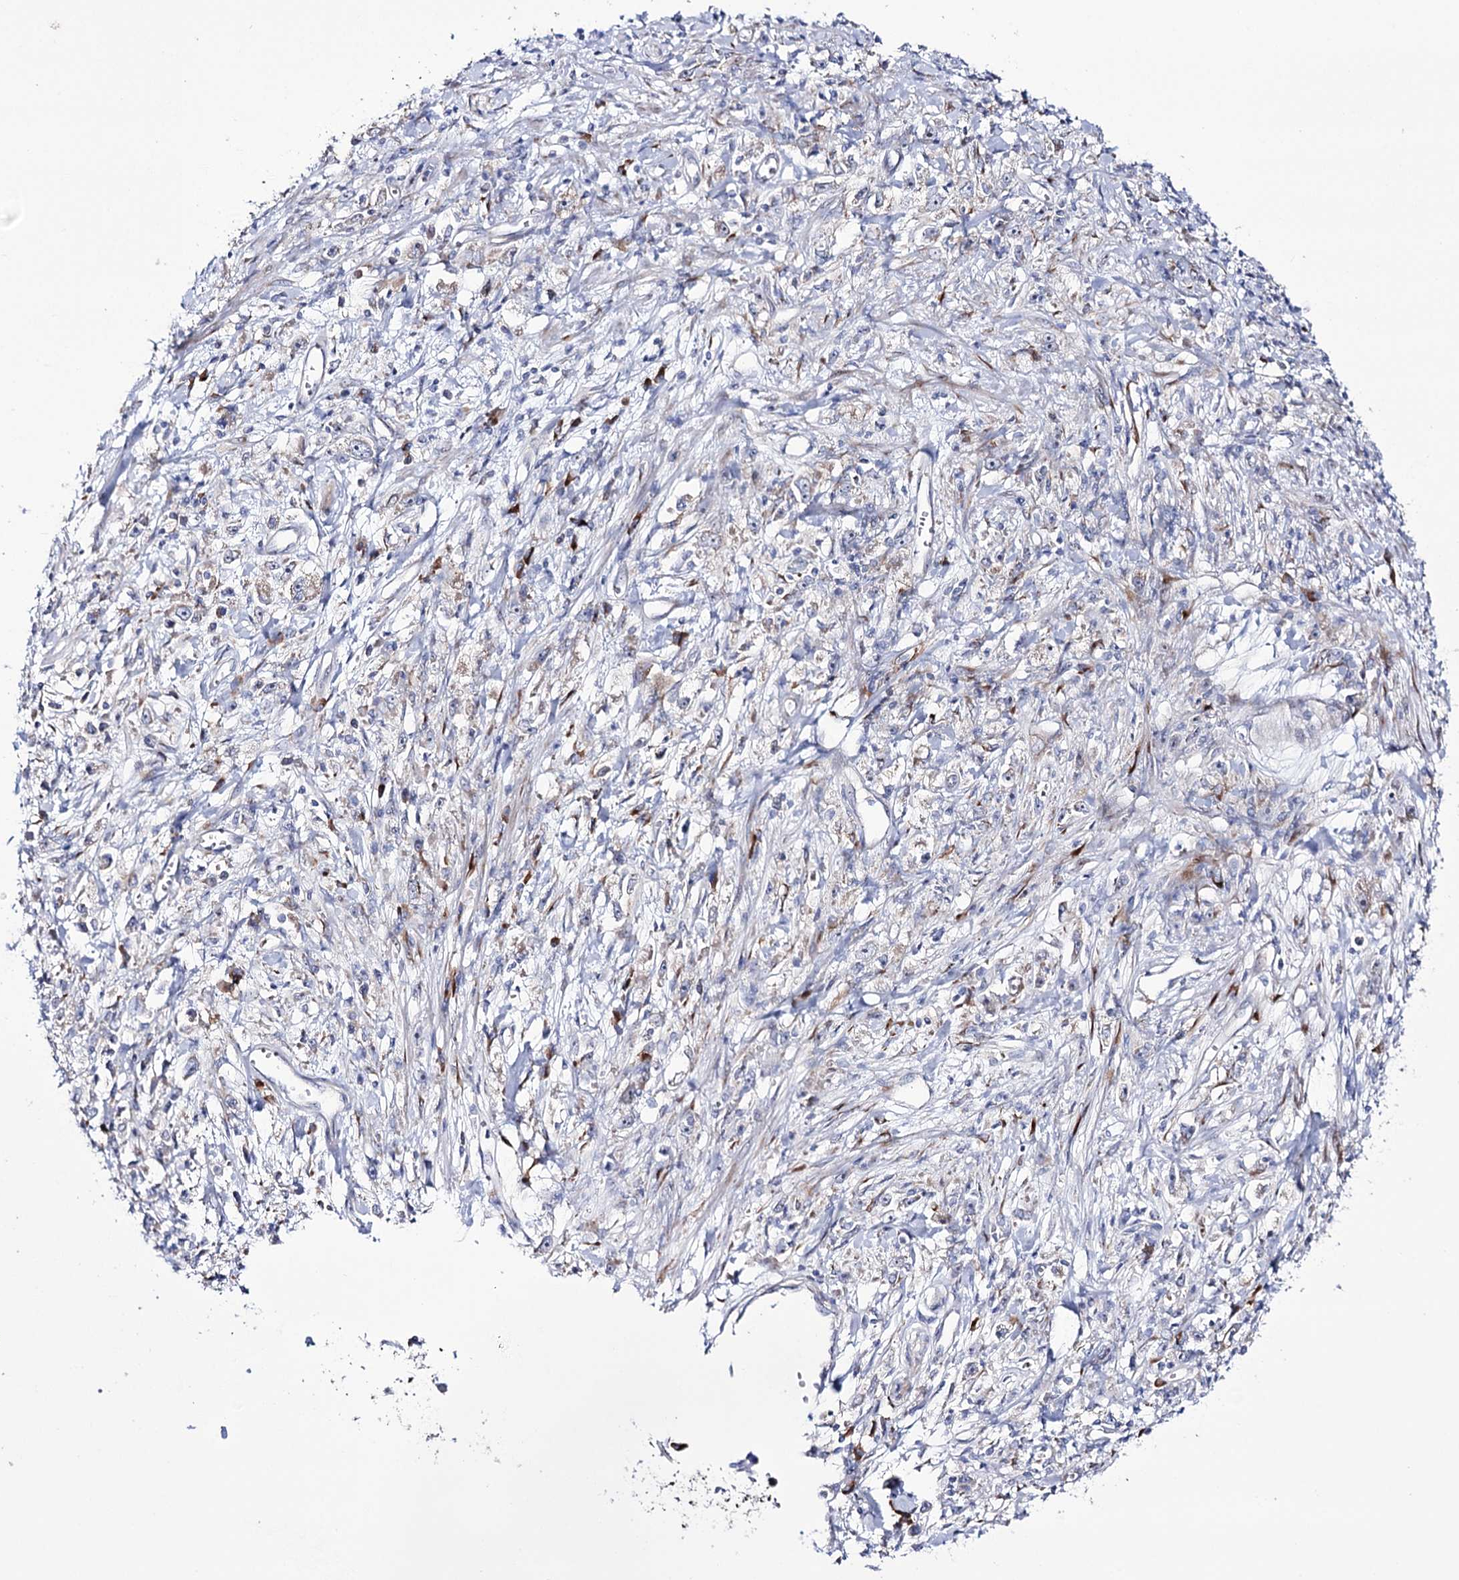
{"staining": {"intensity": "negative", "quantity": "none", "location": "none"}, "tissue": "stomach cancer", "cell_type": "Tumor cells", "image_type": "cancer", "snomed": [{"axis": "morphology", "description": "Adenocarcinoma, NOS"}, {"axis": "topography", "description": "Stomach"}], "caption": "Histopathology image shows no protein staining in tumor cells of stomach cancer tissue.", "gene": "METTL5", "patient": {"sex": "female", "age": 59}}